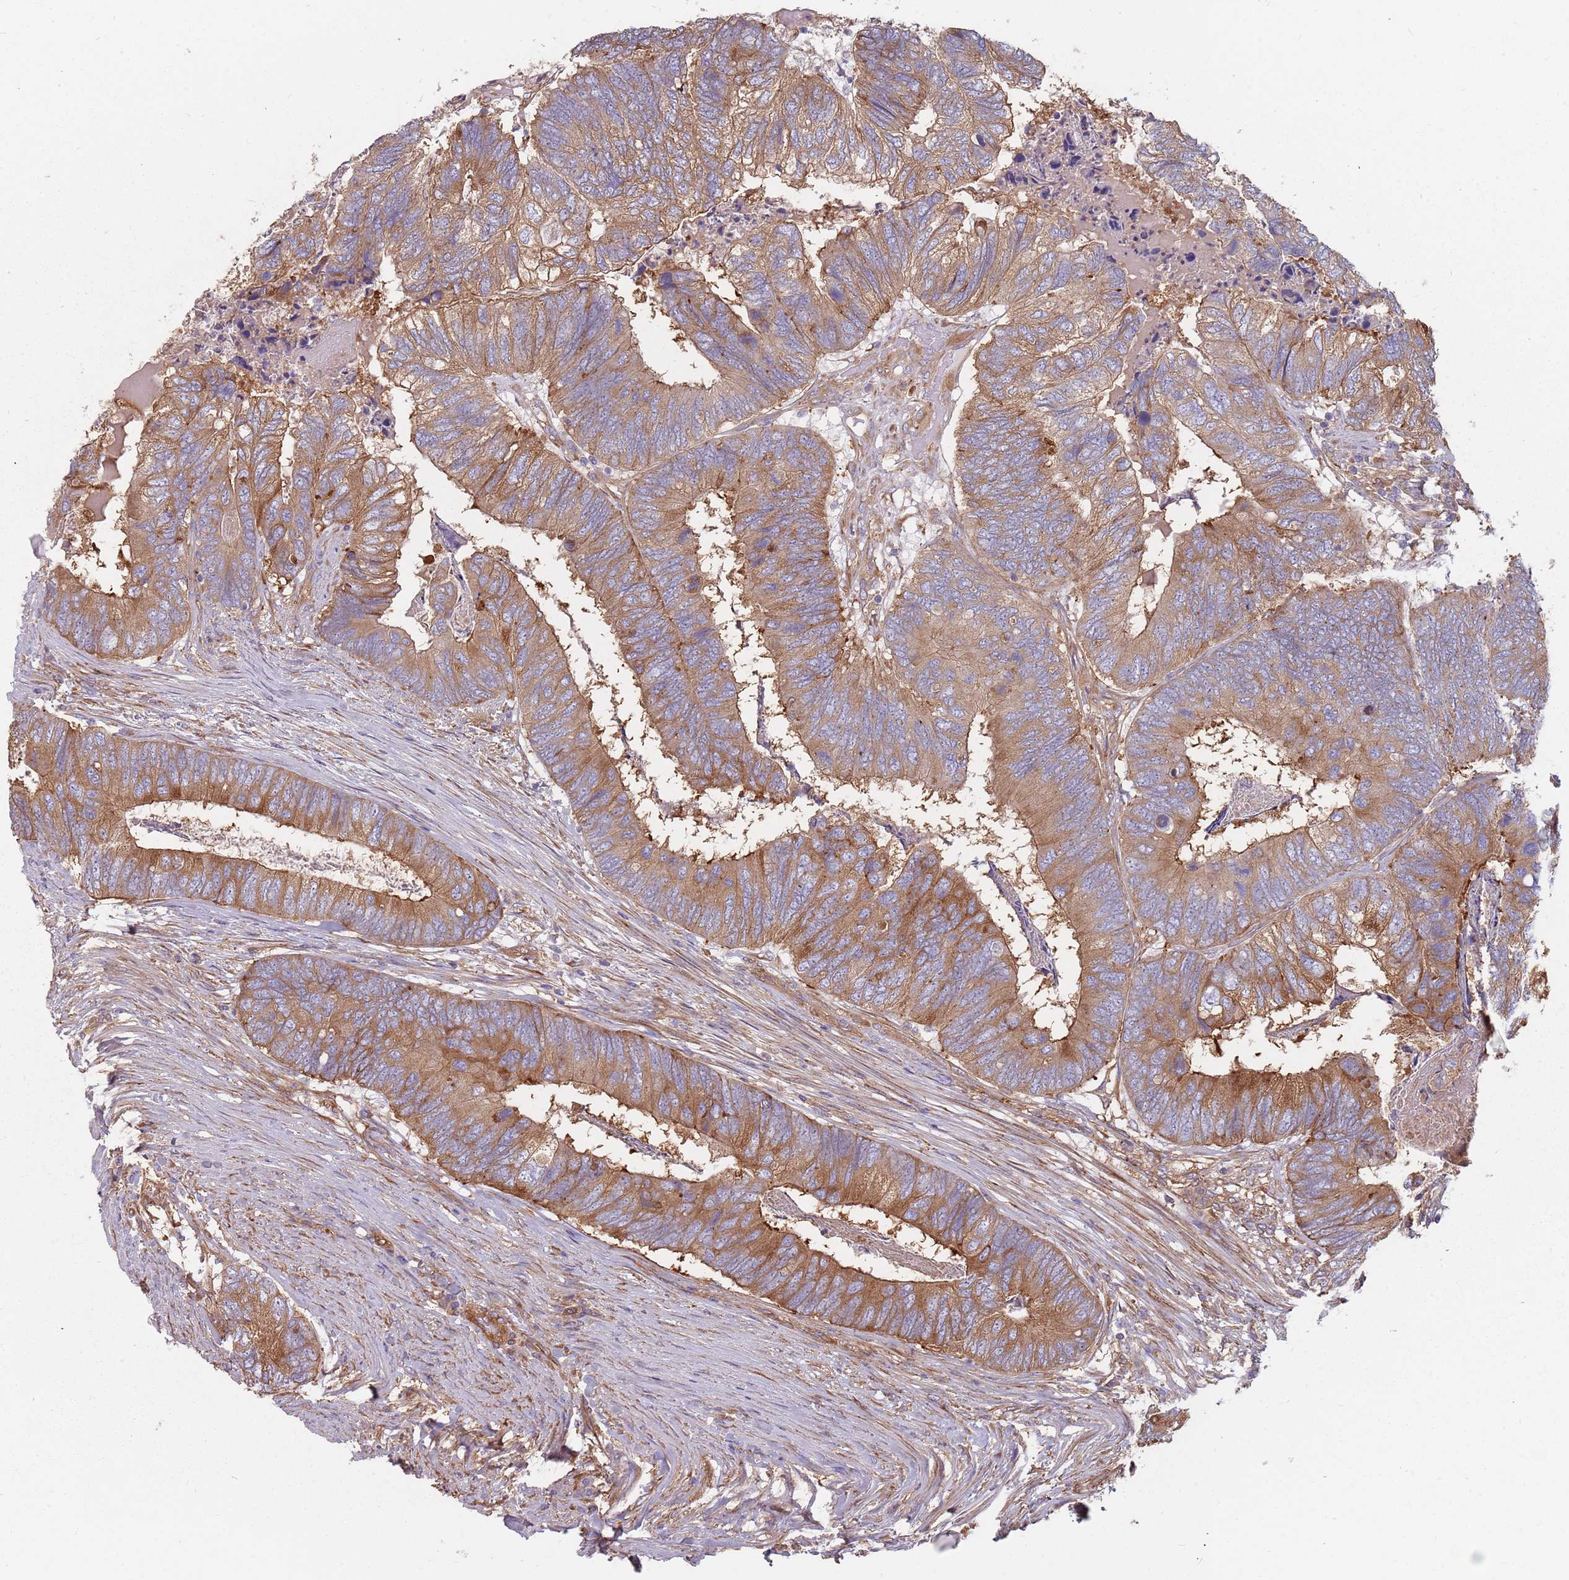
{"staining": {"intensity": "moderate", "quantity": ">75%", "location": "cytoplasmic/membranous"}, "tissue": "colorectal cancer", "cell_type": "Tumor cells", "image_type": "cancer", "snomed": [{"axis": "morphology", "description": "Adenocarcinoma, NOS"}, {"axis": "topography", "description": "Colon"}], "caption": "Human colorectal cancer stained with a brown dye exhibits moderate cytoplasmic/membranous positive positivity in approximately >75% of tumor cells.", "gene": "SPDL1", "patient": {"sex": "female", "age": 67}}